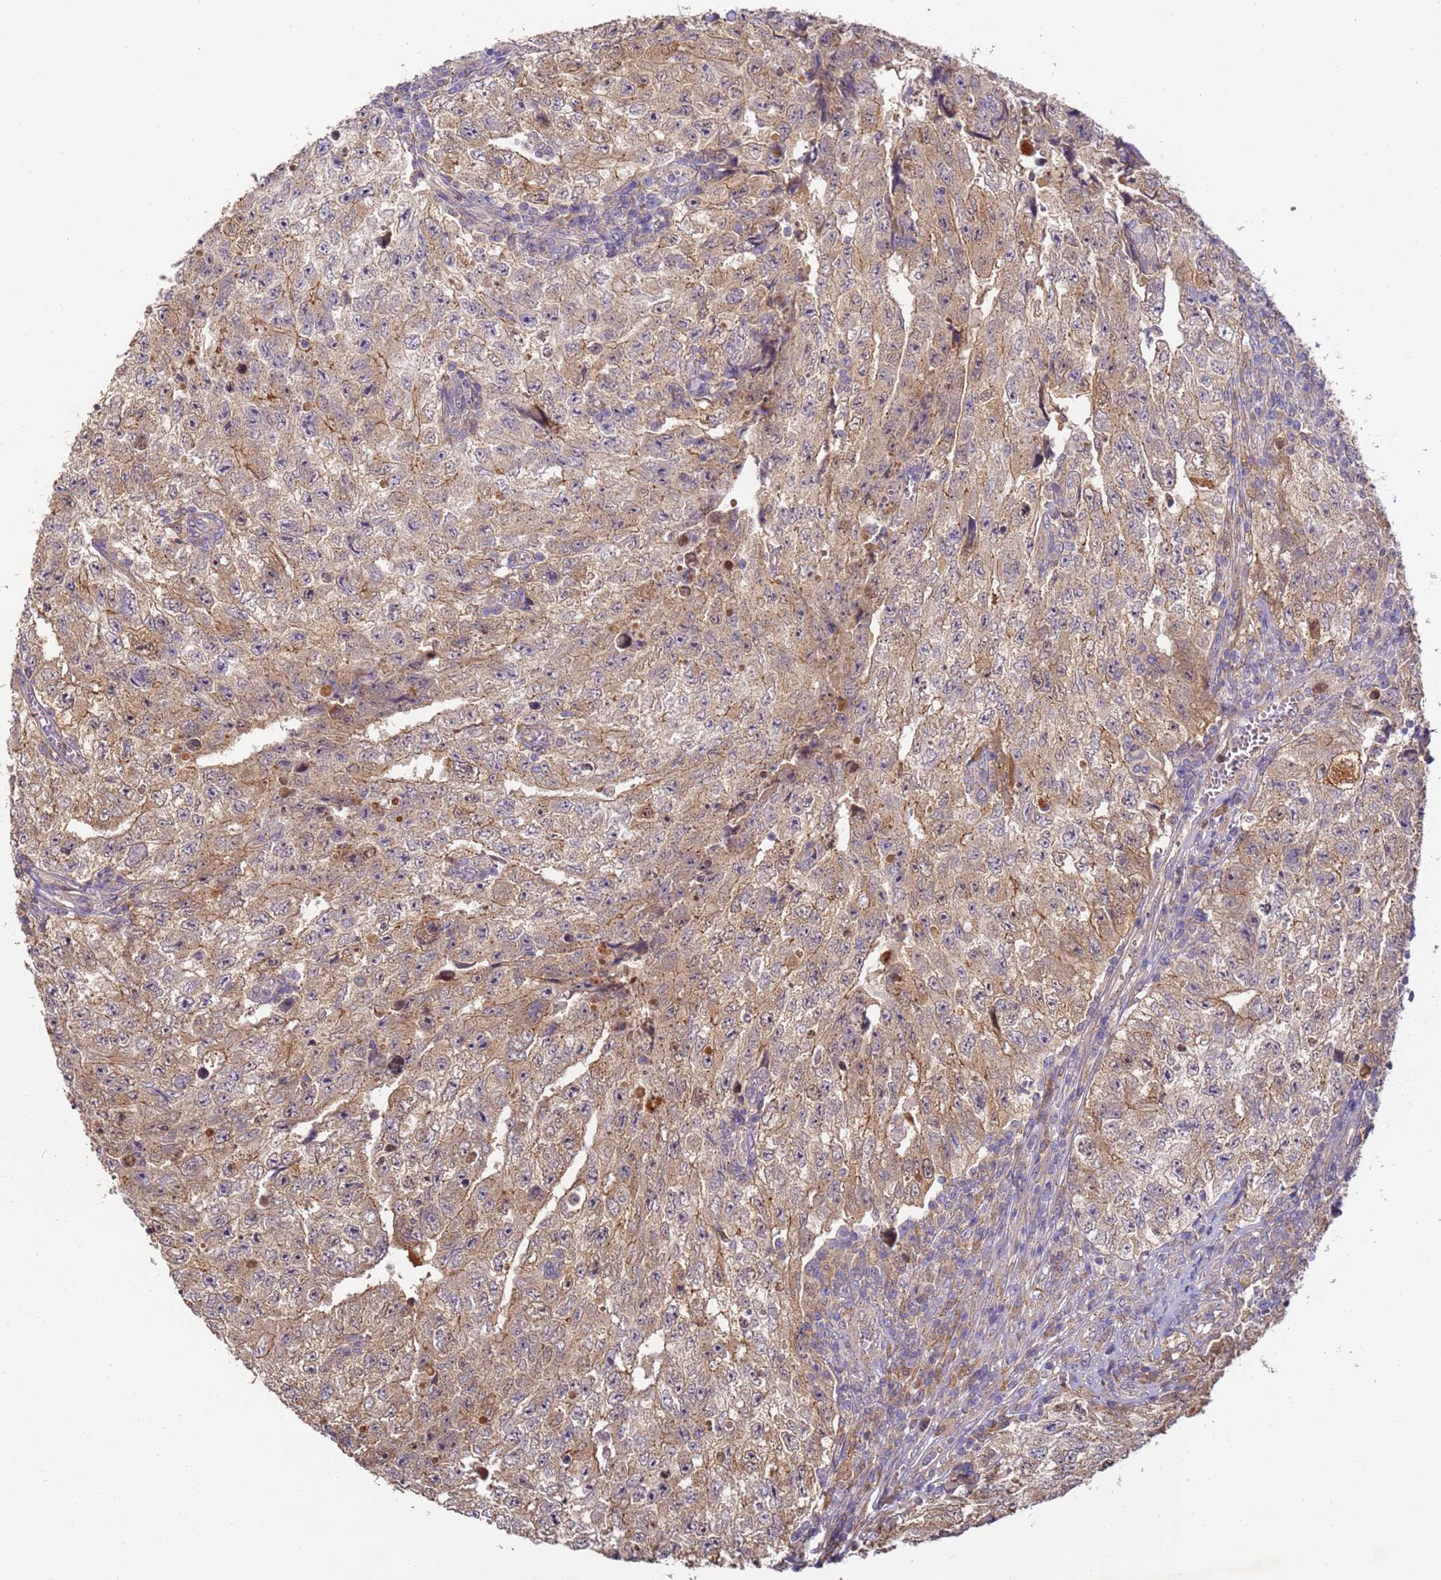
{"staining": {"intensity": "moderate", "quantity": ">75%", "location": "cytoplasmic/membranous"}, "tissue": "testis cancer", "cell_type": "Tumor cells", "image_type": "cancer", "snomed": [{"axis": "morphology", "description": "Carcinoma, Embryonal, NOS"}, {"axis": "topography", "description": "Testis"}], "caption": "Protein expression analysis of testis cancer (embryonal carcinoma) exhibits moderate cytoplasmic/membranous staining in approximately >75% of tumor cells. The staining was performed using DAB (3,3'-diaminobenzidine), with brown indicating positive protein expression. Nuclei are stained blue with hematoxylin.", "gene": "TIGAR", "patient": {"sex": "male", "age": 17}}